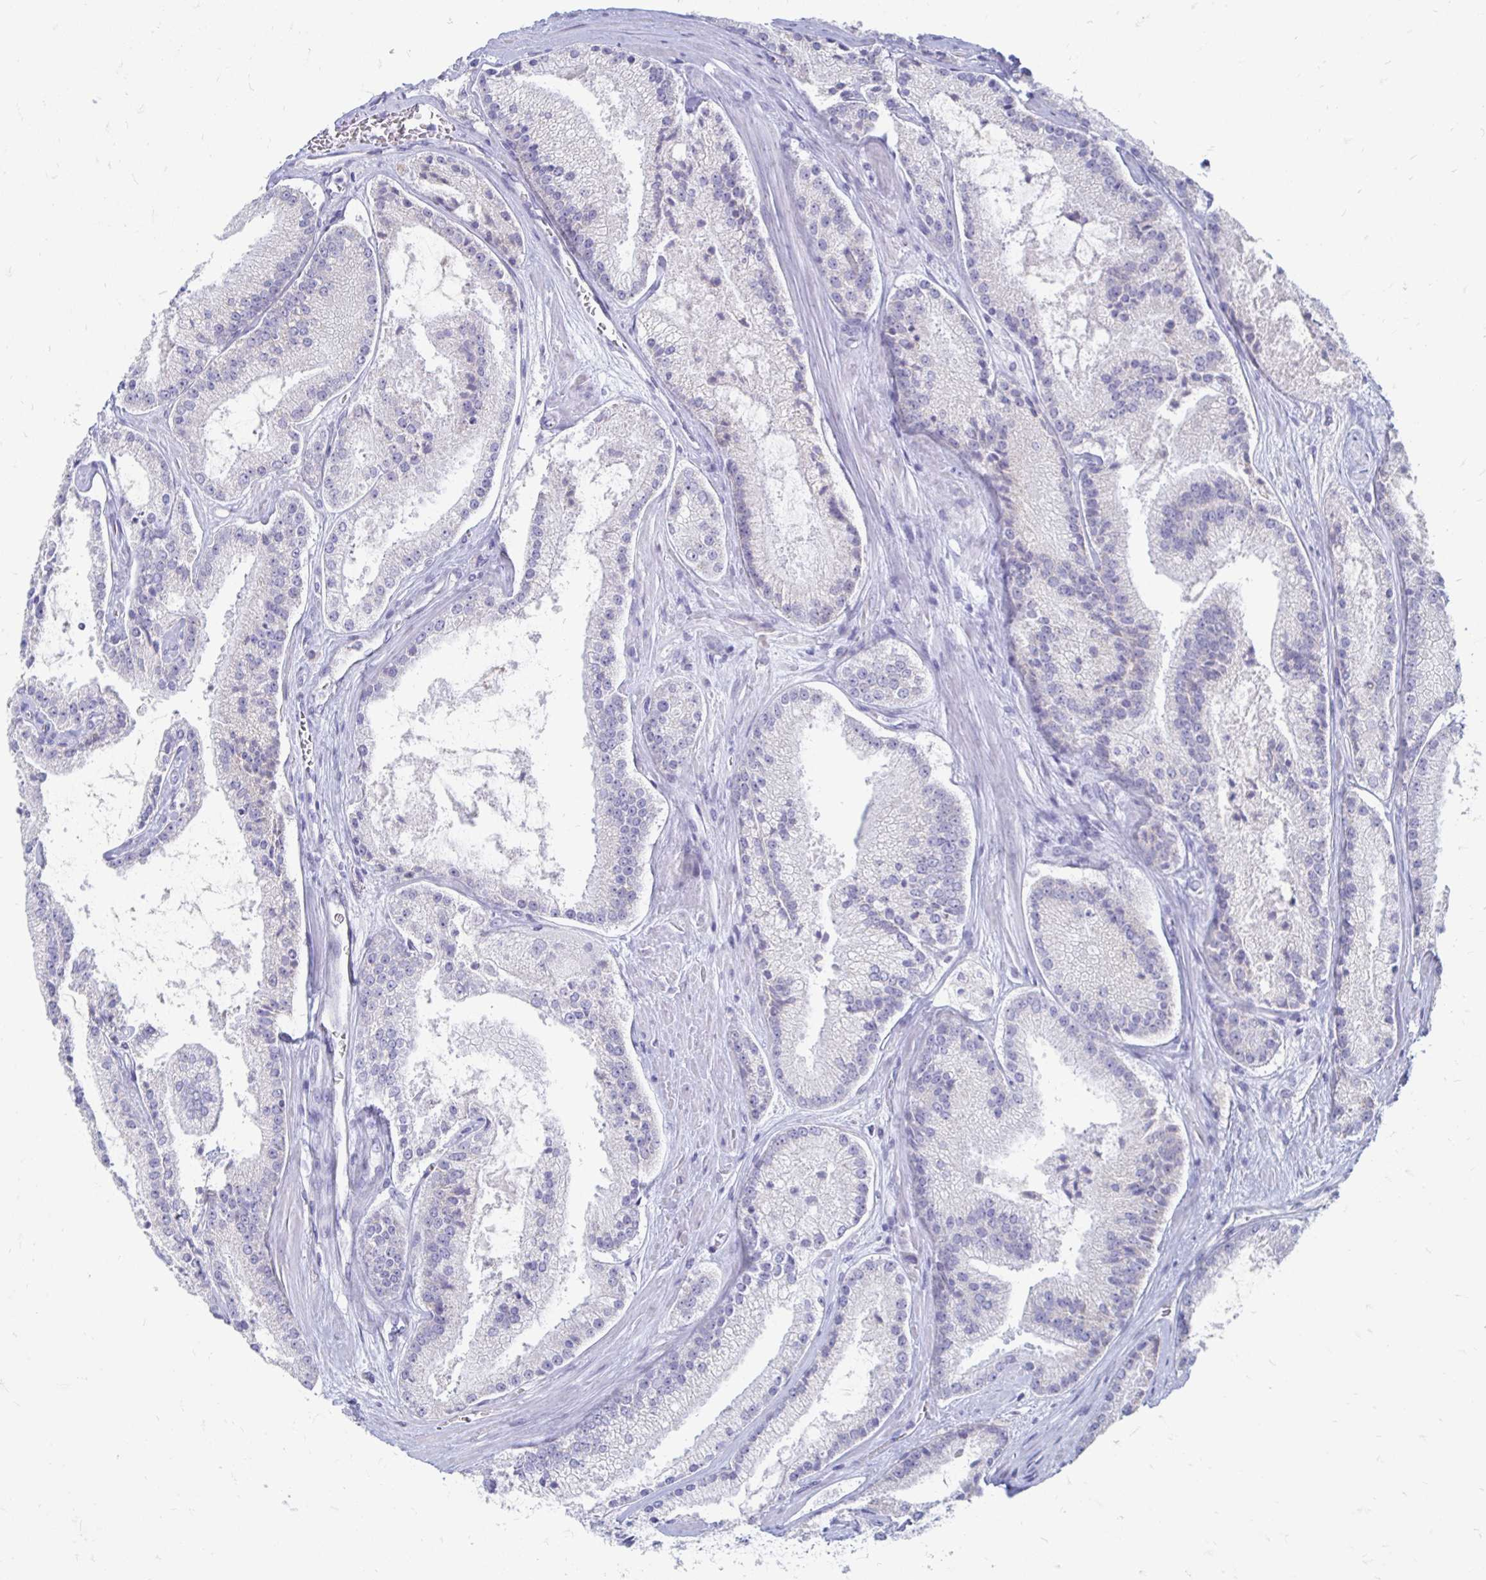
{"staining": {"intensity": "negative", "quantity": "none", "location": "none"}, "tissue": "prostate cancer", "cell_type": "Tumor cells", "image_type": "cancer", "snomed": [{"axis": "morphology", "description": "Adenocarcinoma, High grade"}, {"axis": "topography", "description": "Prostate"}], "caption": "IHC histopathology image of prostate high-grade adenocarcinoma stained for a protein (brown), which shows no staining in tumor cells. (Immunohistochemistry (ihc), brightfield microscopy, high magnification).", "gene": "PEG10", "patient": {"sex": "male", "age": 73}}